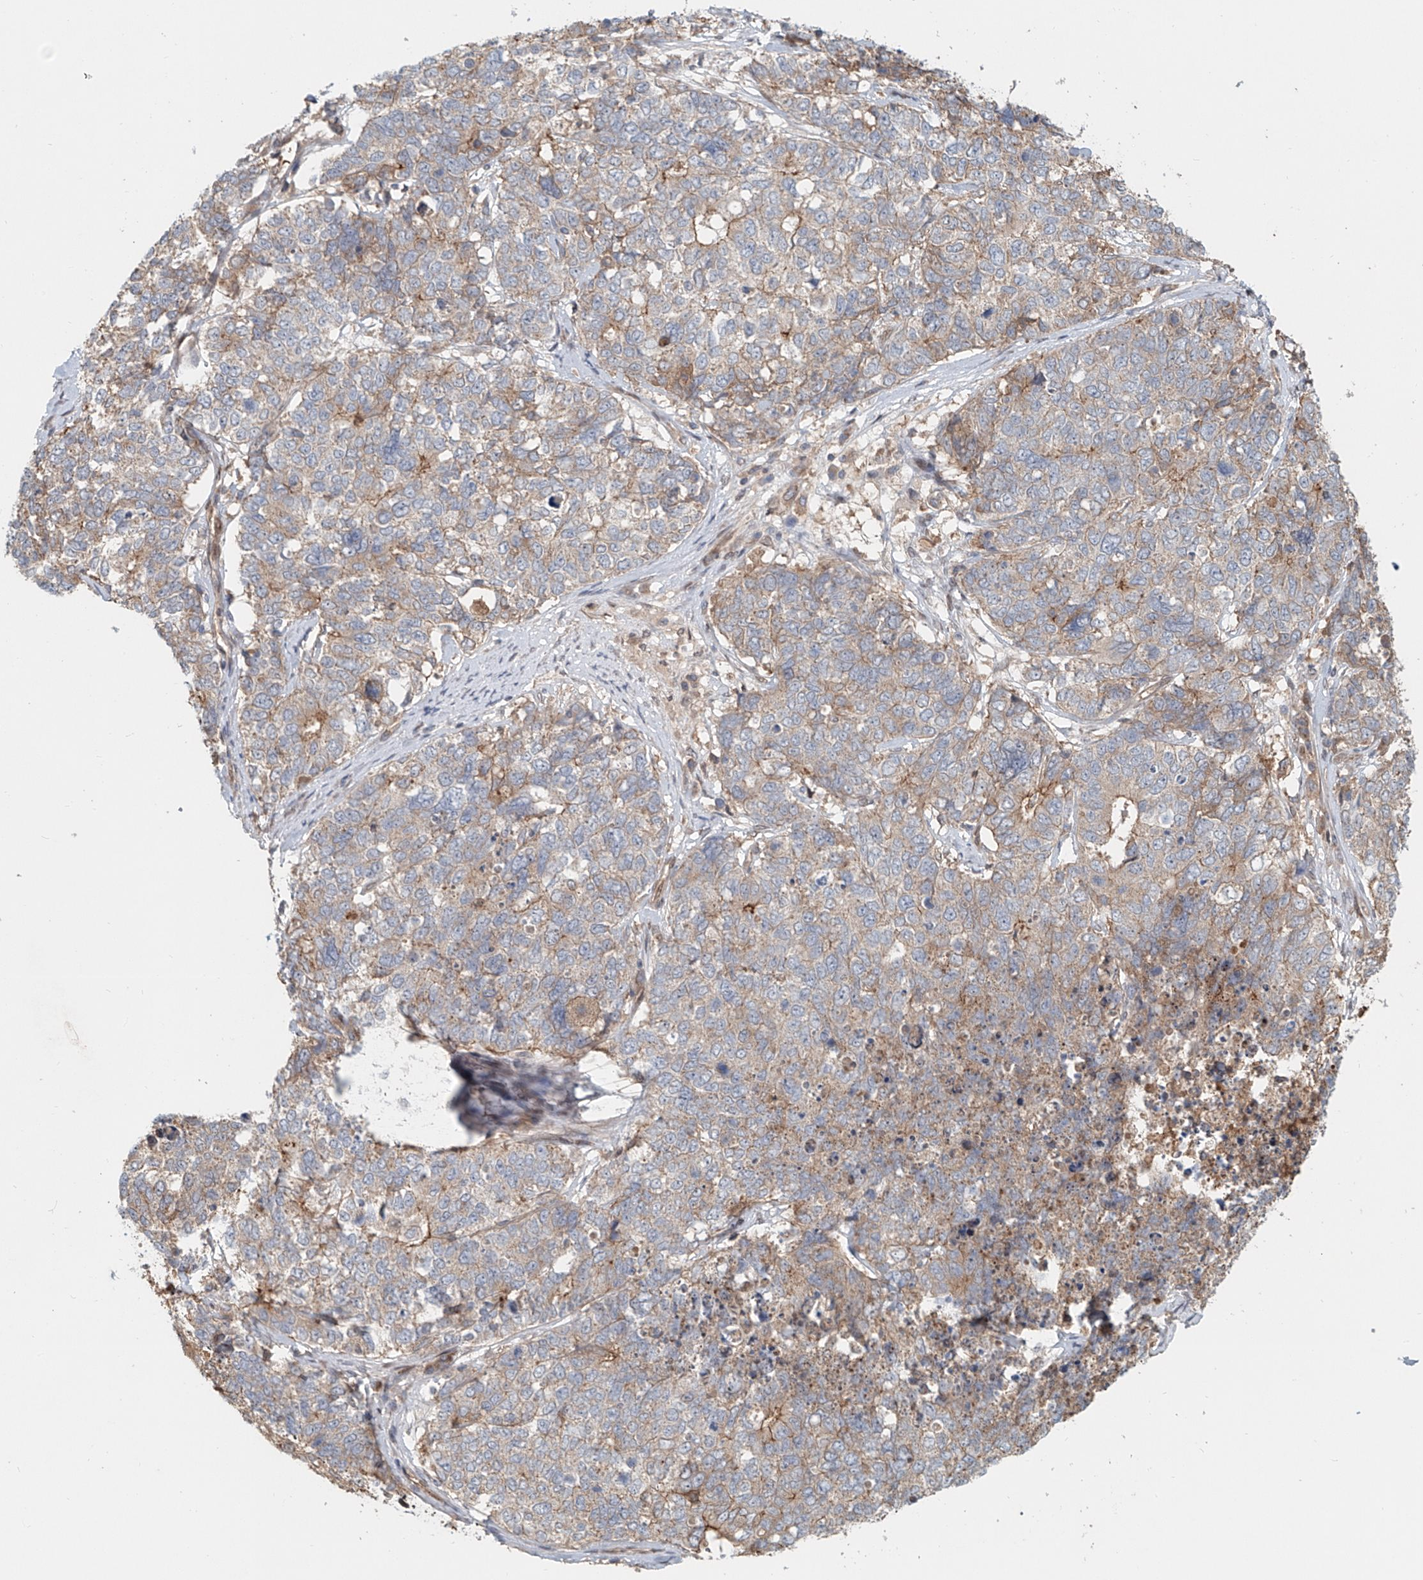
{"staining": {"intensity": "moderate", "quantity": "<25%", "location": "cytoplasmic/membranous"}, "tissue": "cervical cancer", "cell_type": "Tumor cells", "image_type": "cancer", "snomed": [{"axis": "morphology", "description": "Squamous cell carcinoma, NOS"}, {"axis": "topography", "description": "Cervix"}], "caption": "Protein staining by IHC demonstrates moderate cytoplasmic/membranous staining in approximately <25% of tumor cells in cervical cancer (squamous cell carcinoma).", "gene": "SASH1", "patient": {"sex": "female", "age": 63}}